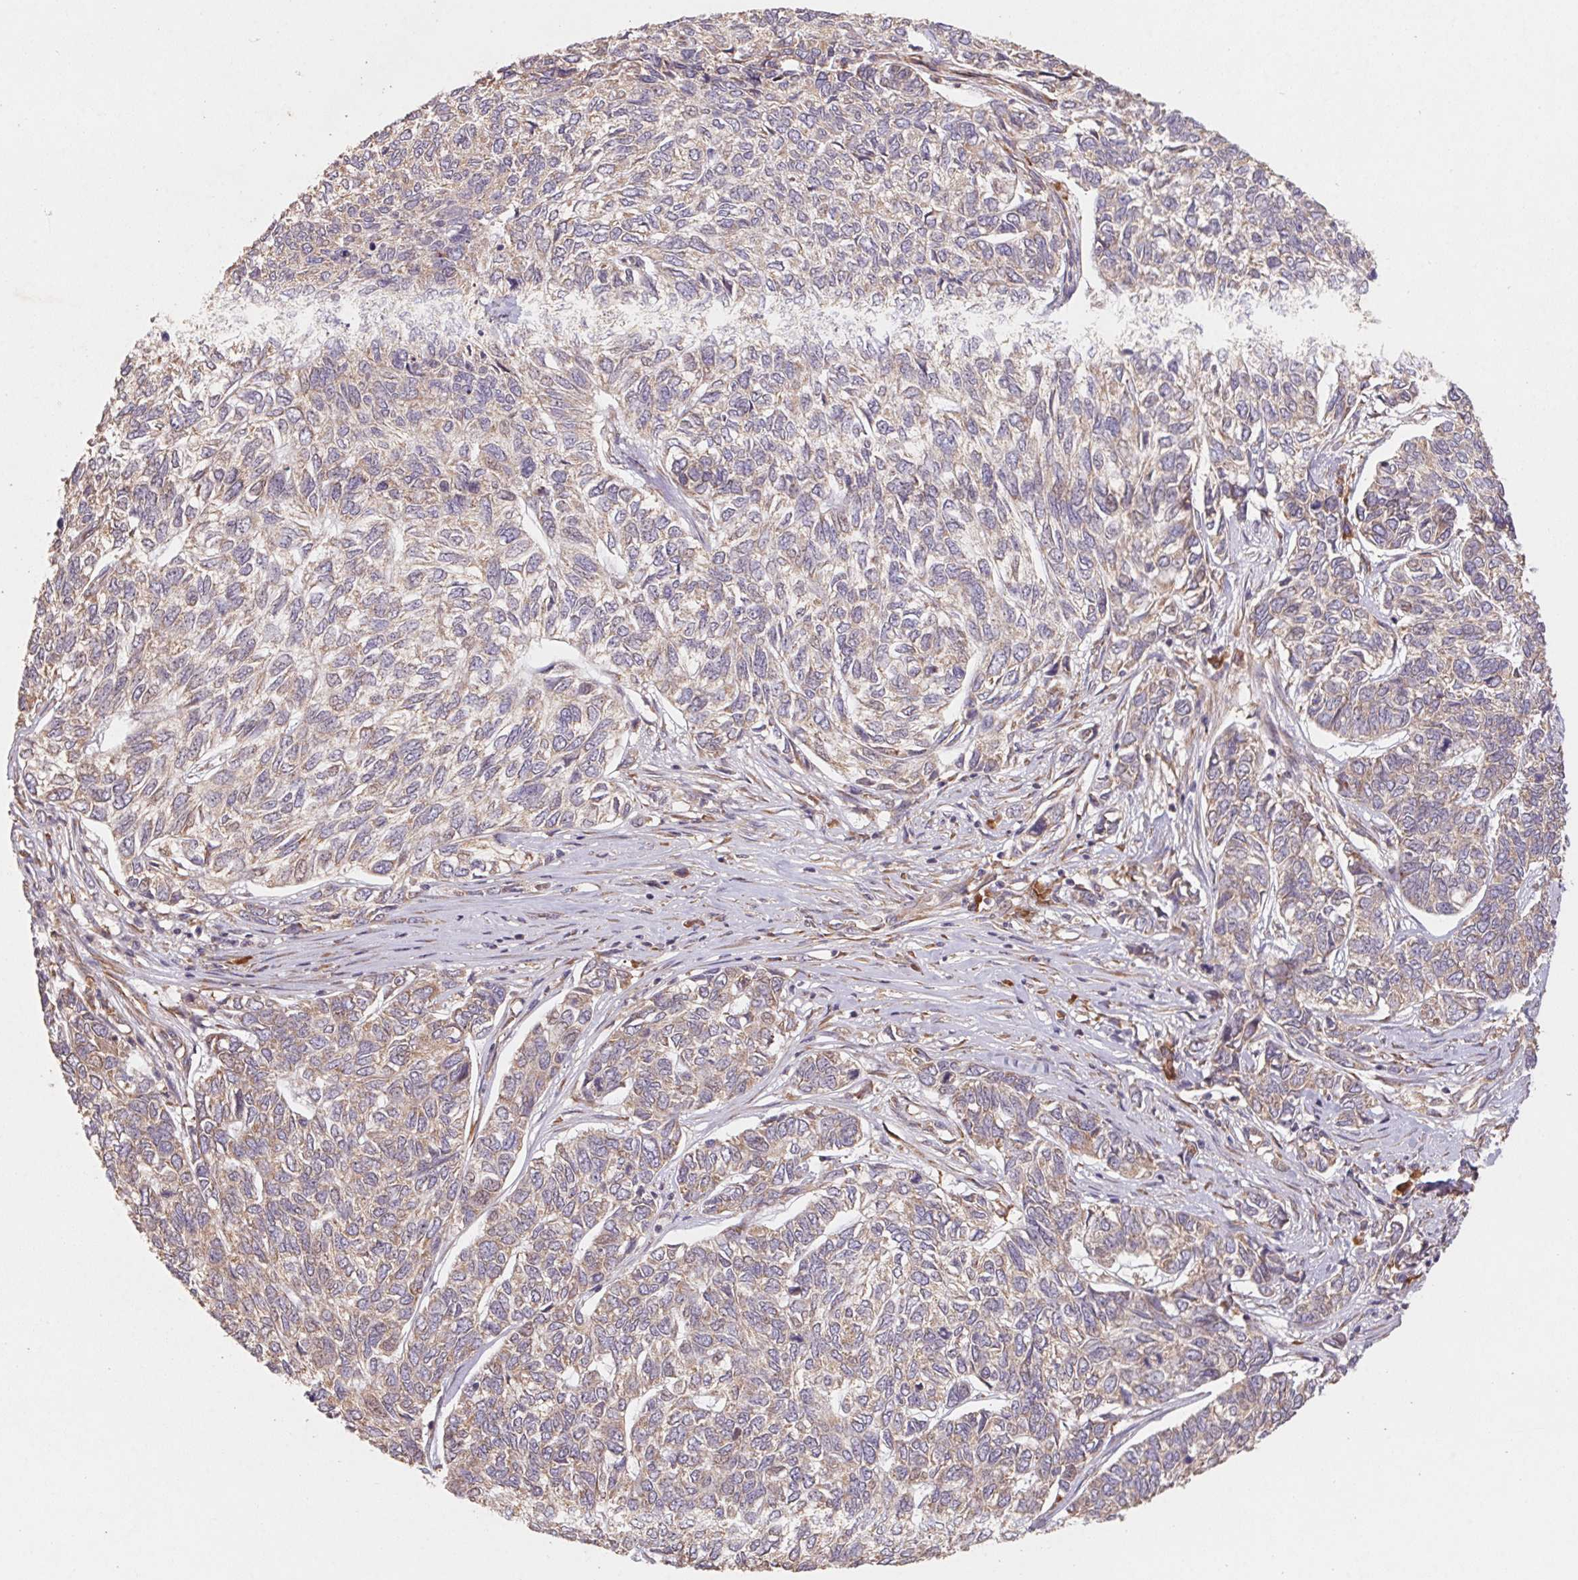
{"staining": {"intensity": "weak", "quantity": "25%-75%", "location": "cytoplasmic/membranous"}, "tissue": "skin cancer", "cell_type": "Tumor cells", "image_type": "cancer", "snomed": [{"axis": "morphology", "description": "Basal cell carcinoma"}, {"axis": "topography", "description": "Skin"}], "caption": "Tumor cells exhibit low levels of weak cytoplasmic/membranous expression in about 25%-75% of cells in human skin cancer (basal cell carcinoma). (IHC, brightfield microscopy, high magnification).", "gene": "RPL27A", "patient": {"sex": "female", "age": 65}}